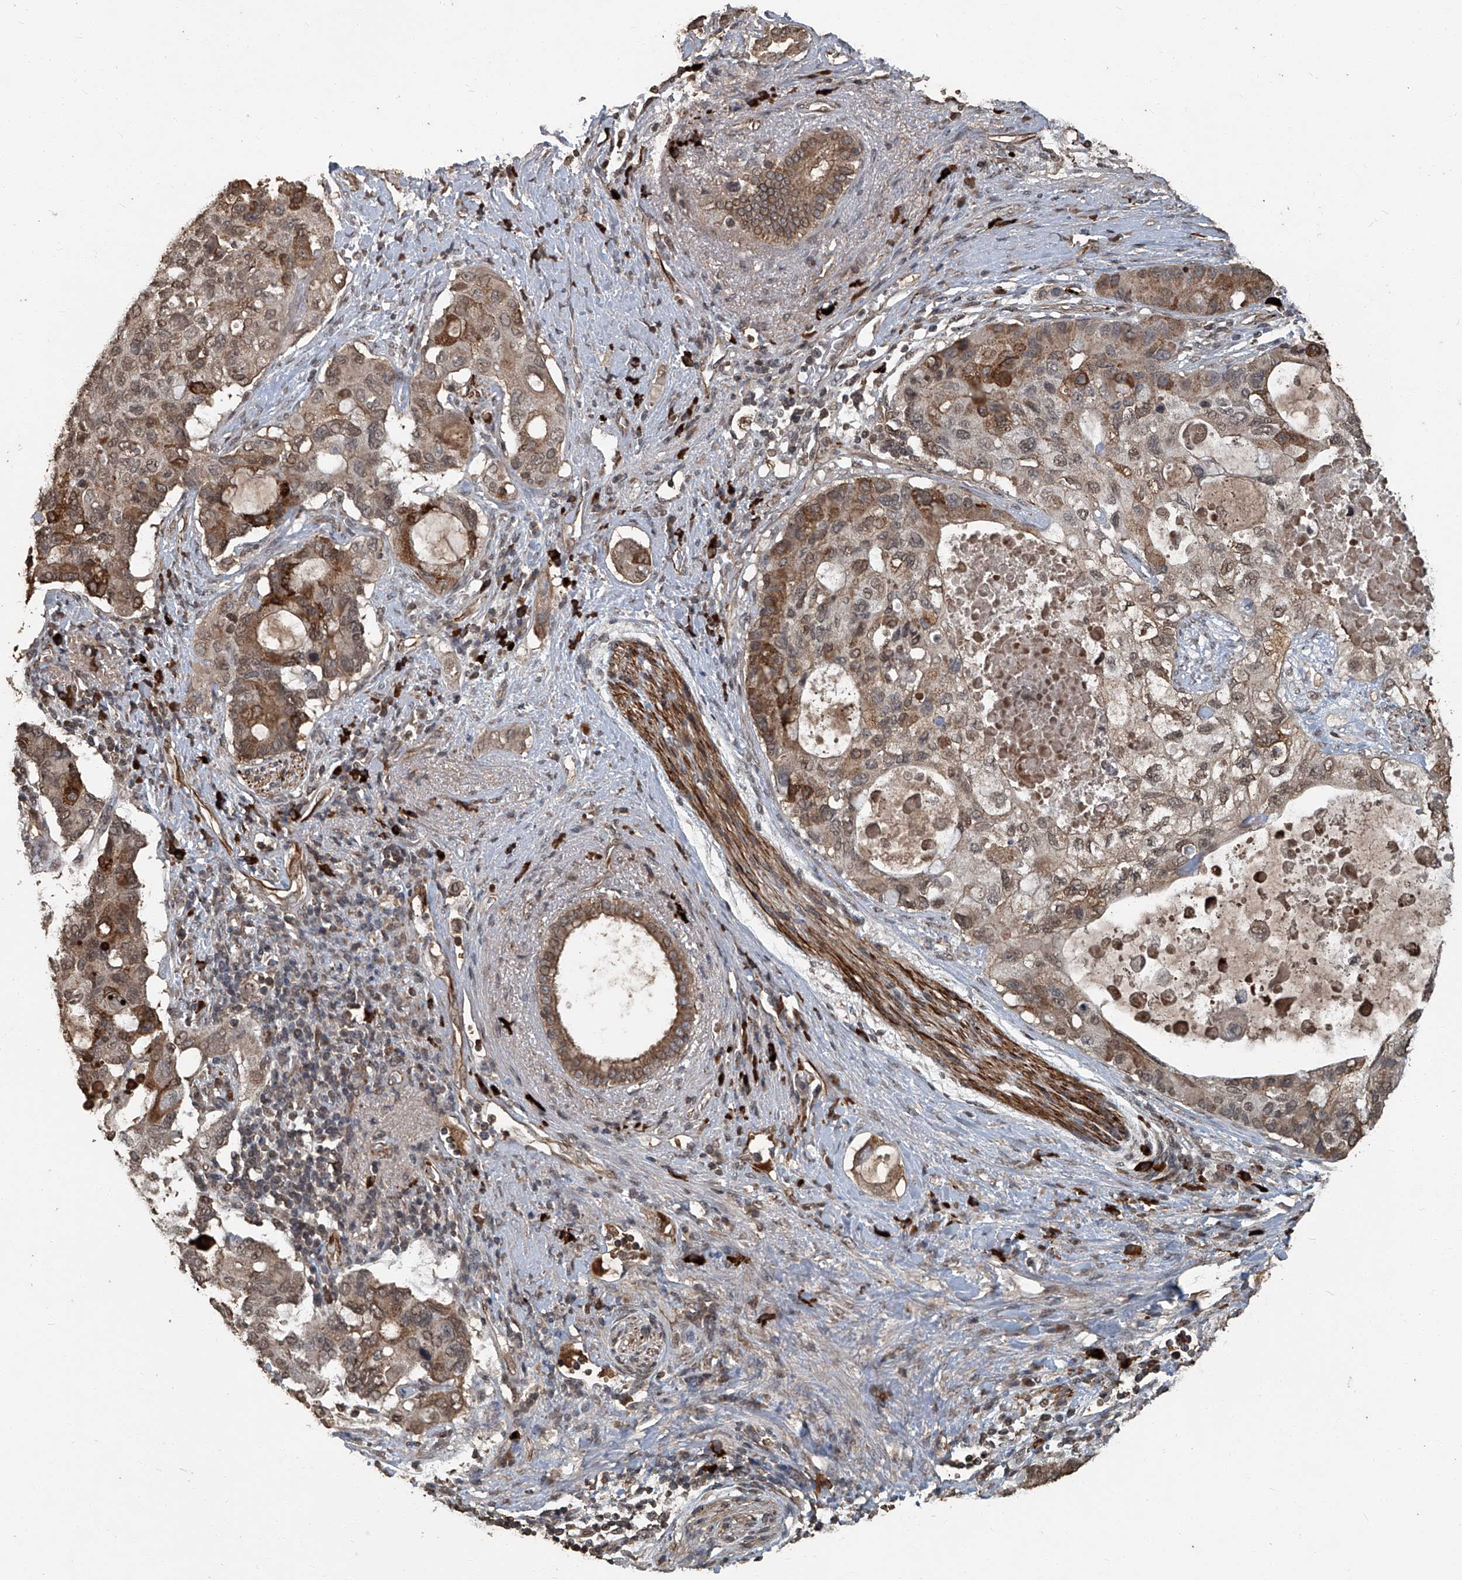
{"staining": {"intensity": "moderate", "quantity": ">75%", "location": "cytoplasmic/membranous,nuclear"}, "tissue": "pancreatic cancer", "cell_type": "Tumor cells", "image_type": "cancer", "snomed": [{"axis": "morphology", "description": "Adenocarcinoma, NOS"}, {"axis": "topography", "description": "Pancreas"}], "caption": "Approximately >75% of tumor cells in pancreatic adenocarcinoma show moderate cytoplasmic/membranous and nuclear protein staining as visualized by brown immunohistochemical staining.", "gene": "GPR132", "patient": {"sex": "female", "age": 56}}